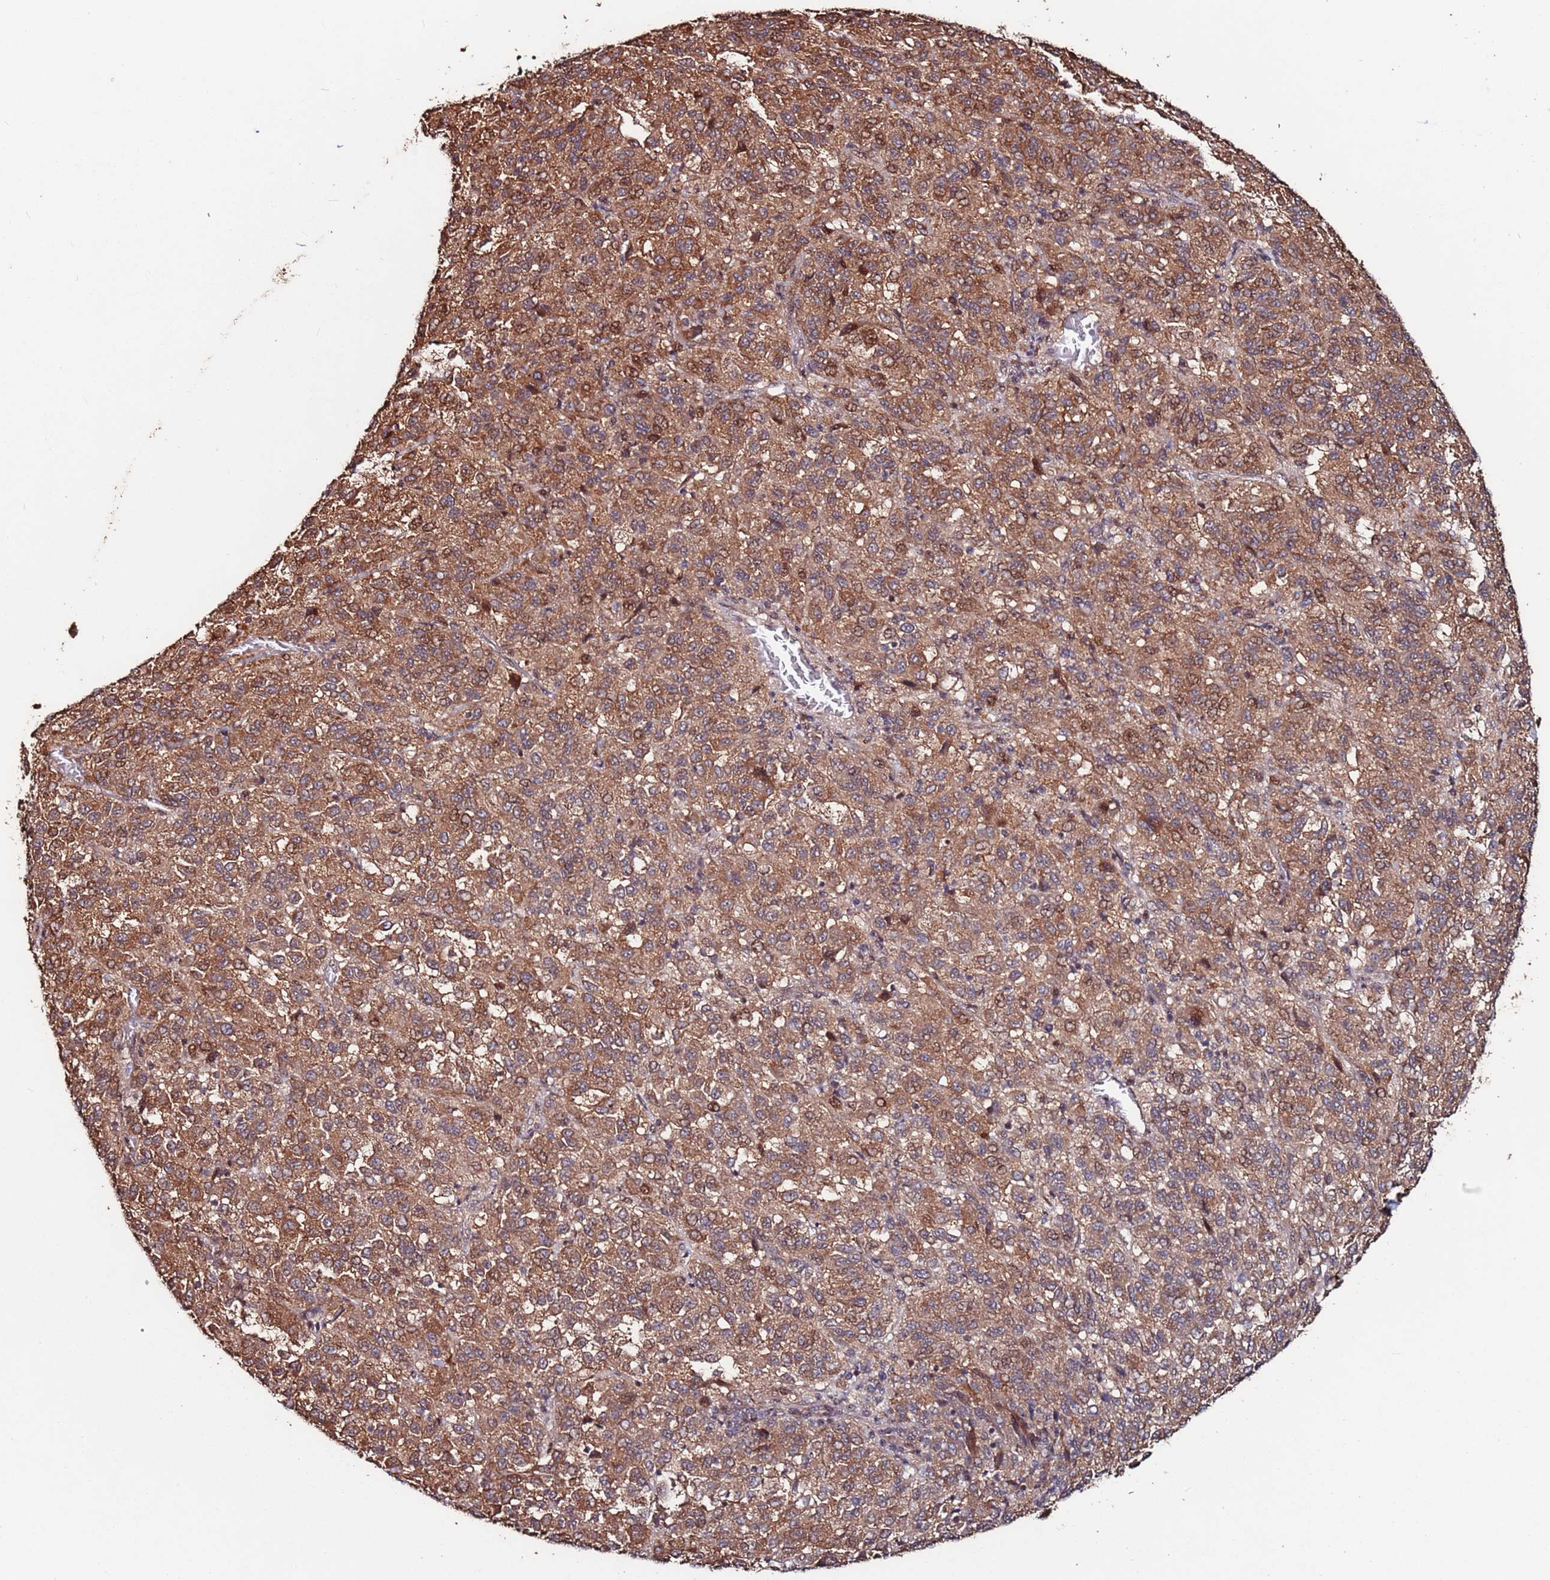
{"staining": {"intensity": "moderate", "quantity": ">75%", "location": "cytoplasmic/membranous"}, "tissue": "melanoma", "cell_type": "Tumor cells", "image_type": "cancer", "snomed": [{"axis": "morphology", "description": "Malignant melanoma, Metastatic site"}, {"axis": "topography", "description": "Lung"}], "caption": "Human melanoma stained with a protein marker exhibits moderate staining in tumor cells.", "gene": "PRR7", "patient": {"sex": "male", "age": 64}}